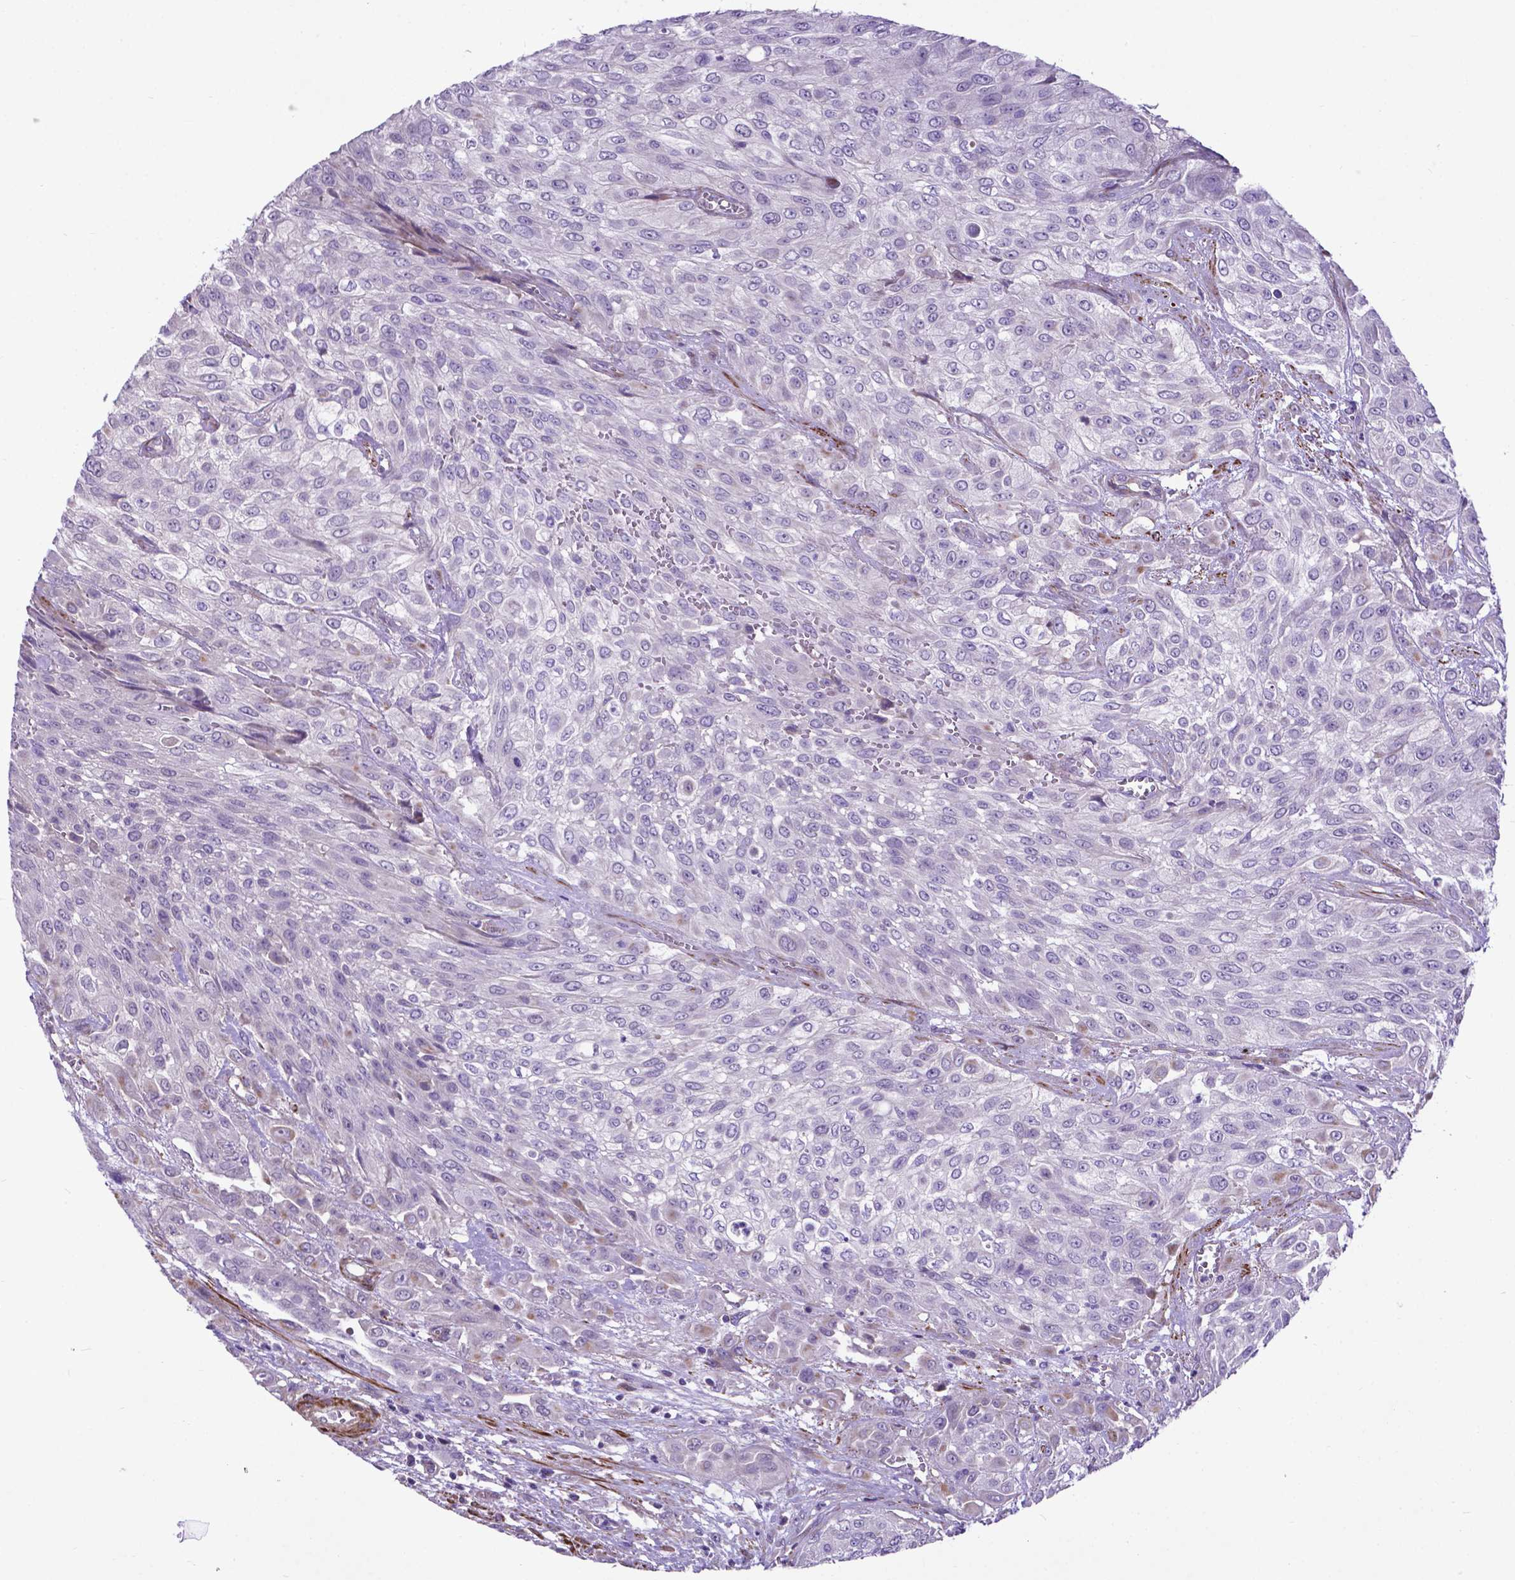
{"staining": {"intensity": "negative", "quantity": "none", "location": "none"}, "tissue": "urothelial cancer", "cell_type": "Tumor cells", "image_type": "cancer", "snomed": [{"axis": "morphology", "description": "Urothelial carcinoma, High grade"}, {"axis": "topography", "description": "Urinary bladder"}], "caption": "High power microscopy histopathology image of an IHC photomicrograph of urothelial cancer, revealing no significant positivity in tumor cells.", "gene": "PFKFB4", "patient": {"sex": "male", "age": 57}}